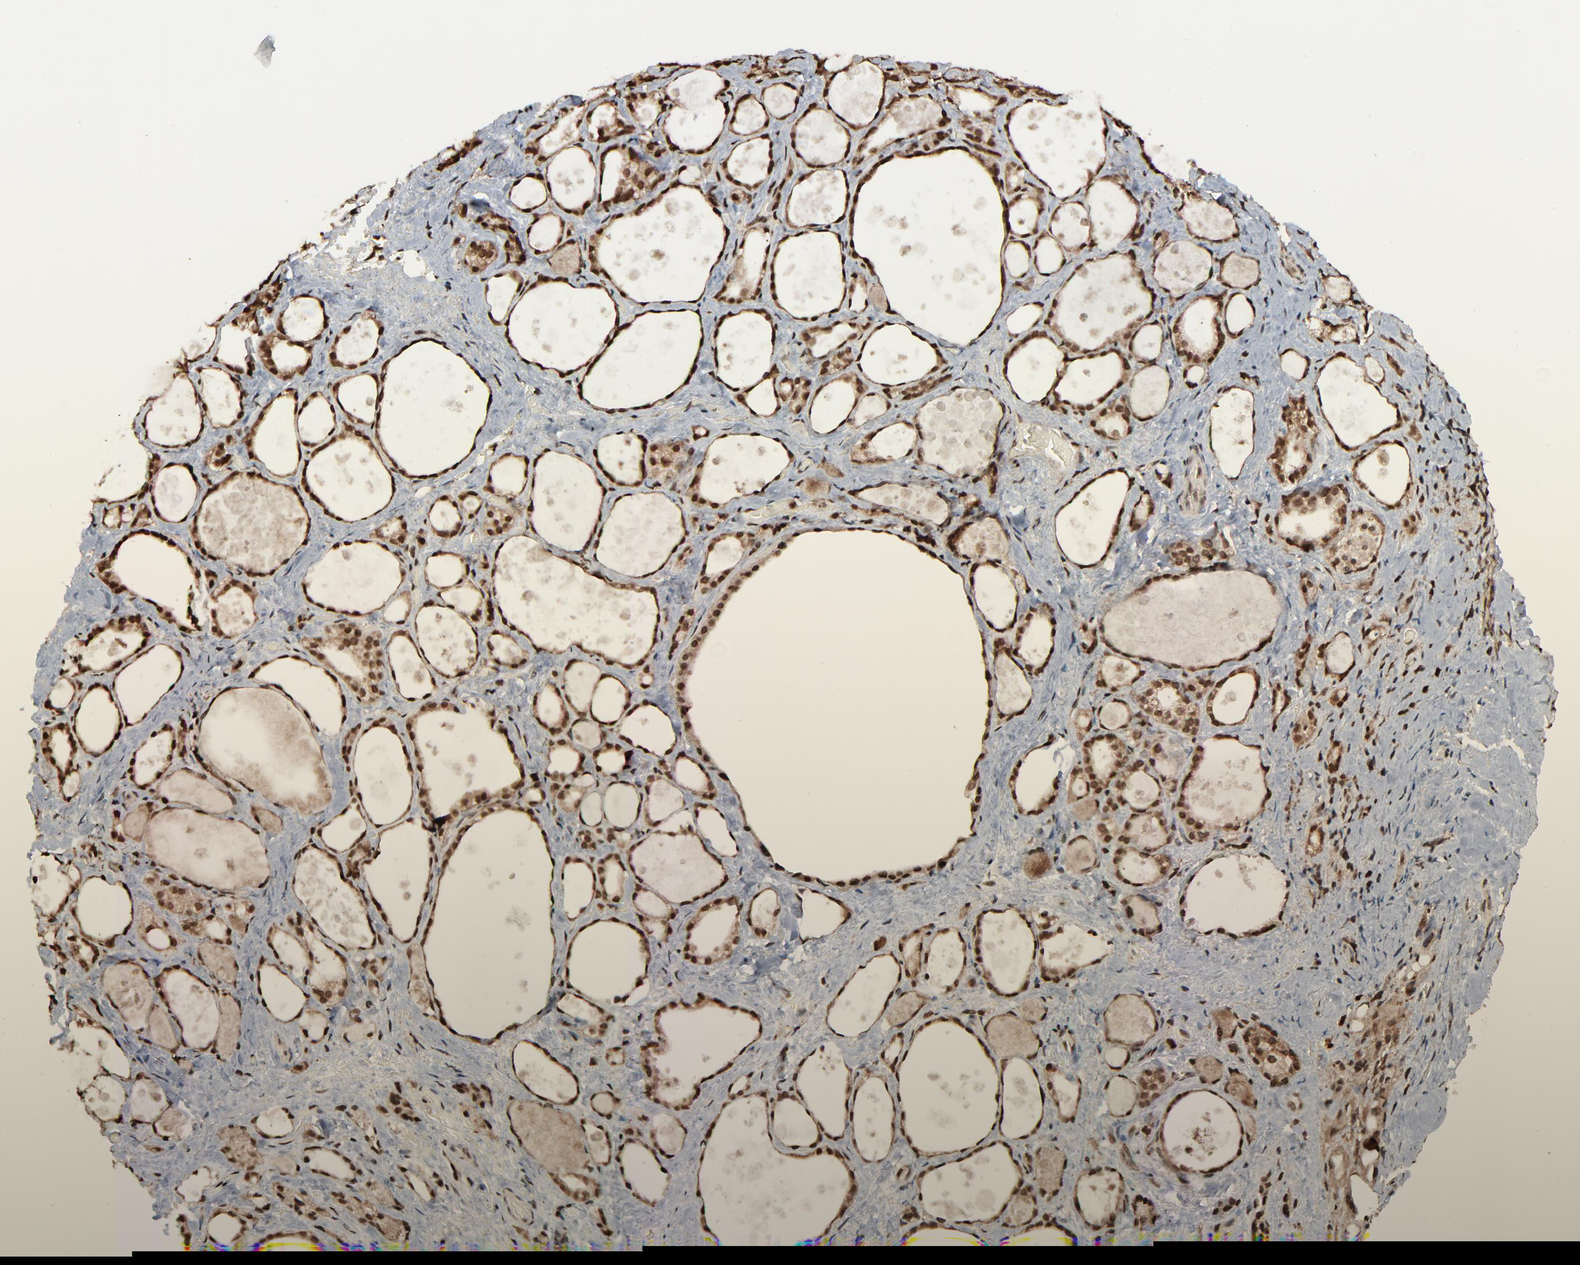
{"staining": {"intensity": "strong", "quantity": ">75%", "location": "nuclear"}, "tissue": "thyroid gland", "cell_type": "Glandular cells", "image_type": "normal", "snomed": [{"axis": "morphology", "description": "Normal tissue, NOS"}, {"axis": "topography", "description": "Thyroid gland"}], "caption": "DAB (3,3'-diaminobenzidine) immunohistochemical staining of benign thyroid gland displays strong nuclear protein positivity in approximately >75% of glandular cells.", "gene": "RPS6KA3", "patient": {"sex": "female", "age": 75}}